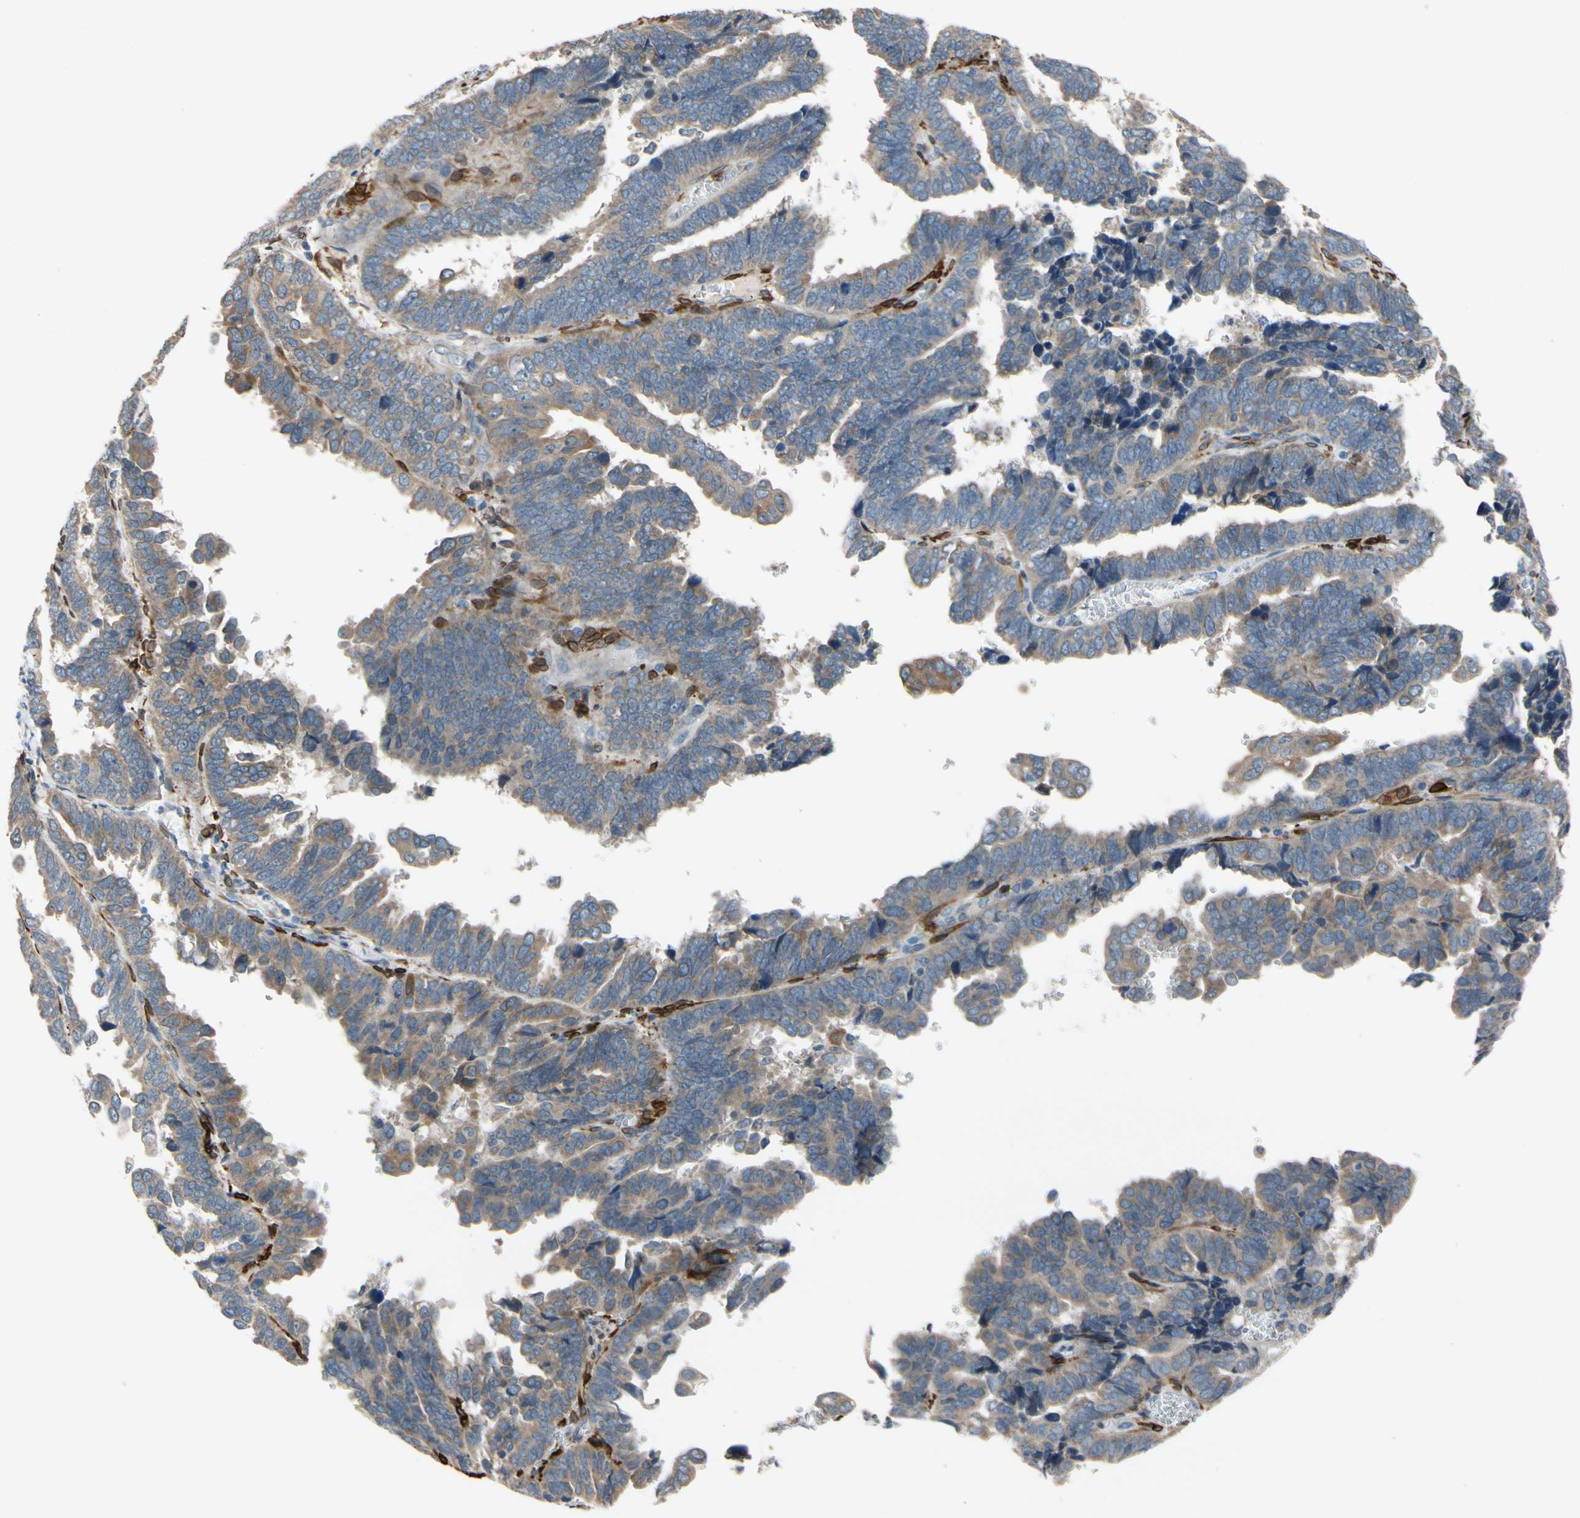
{"staining": {"intensity": "weak", "quantity": ">75%", "location": "cytoplasmic/membranous"}, "tissue": "endometrial cancer", "cell_type": "Tumor cells", "image_type": "cancer", "snomed": [{"axis": "morphology", "description": "Adenocarcinoma, NOS"}, {"axis": "topography", "description": "Endometrium"}], "caption": "DAB immunohistochemical staining of endometrial cancer demonstrates weak cytoplasmic/membranous protein positivity in approximately >75% of tumor cells.", "gene": "PRXL2A", "patient": {"sex": "female", "age": 75}}